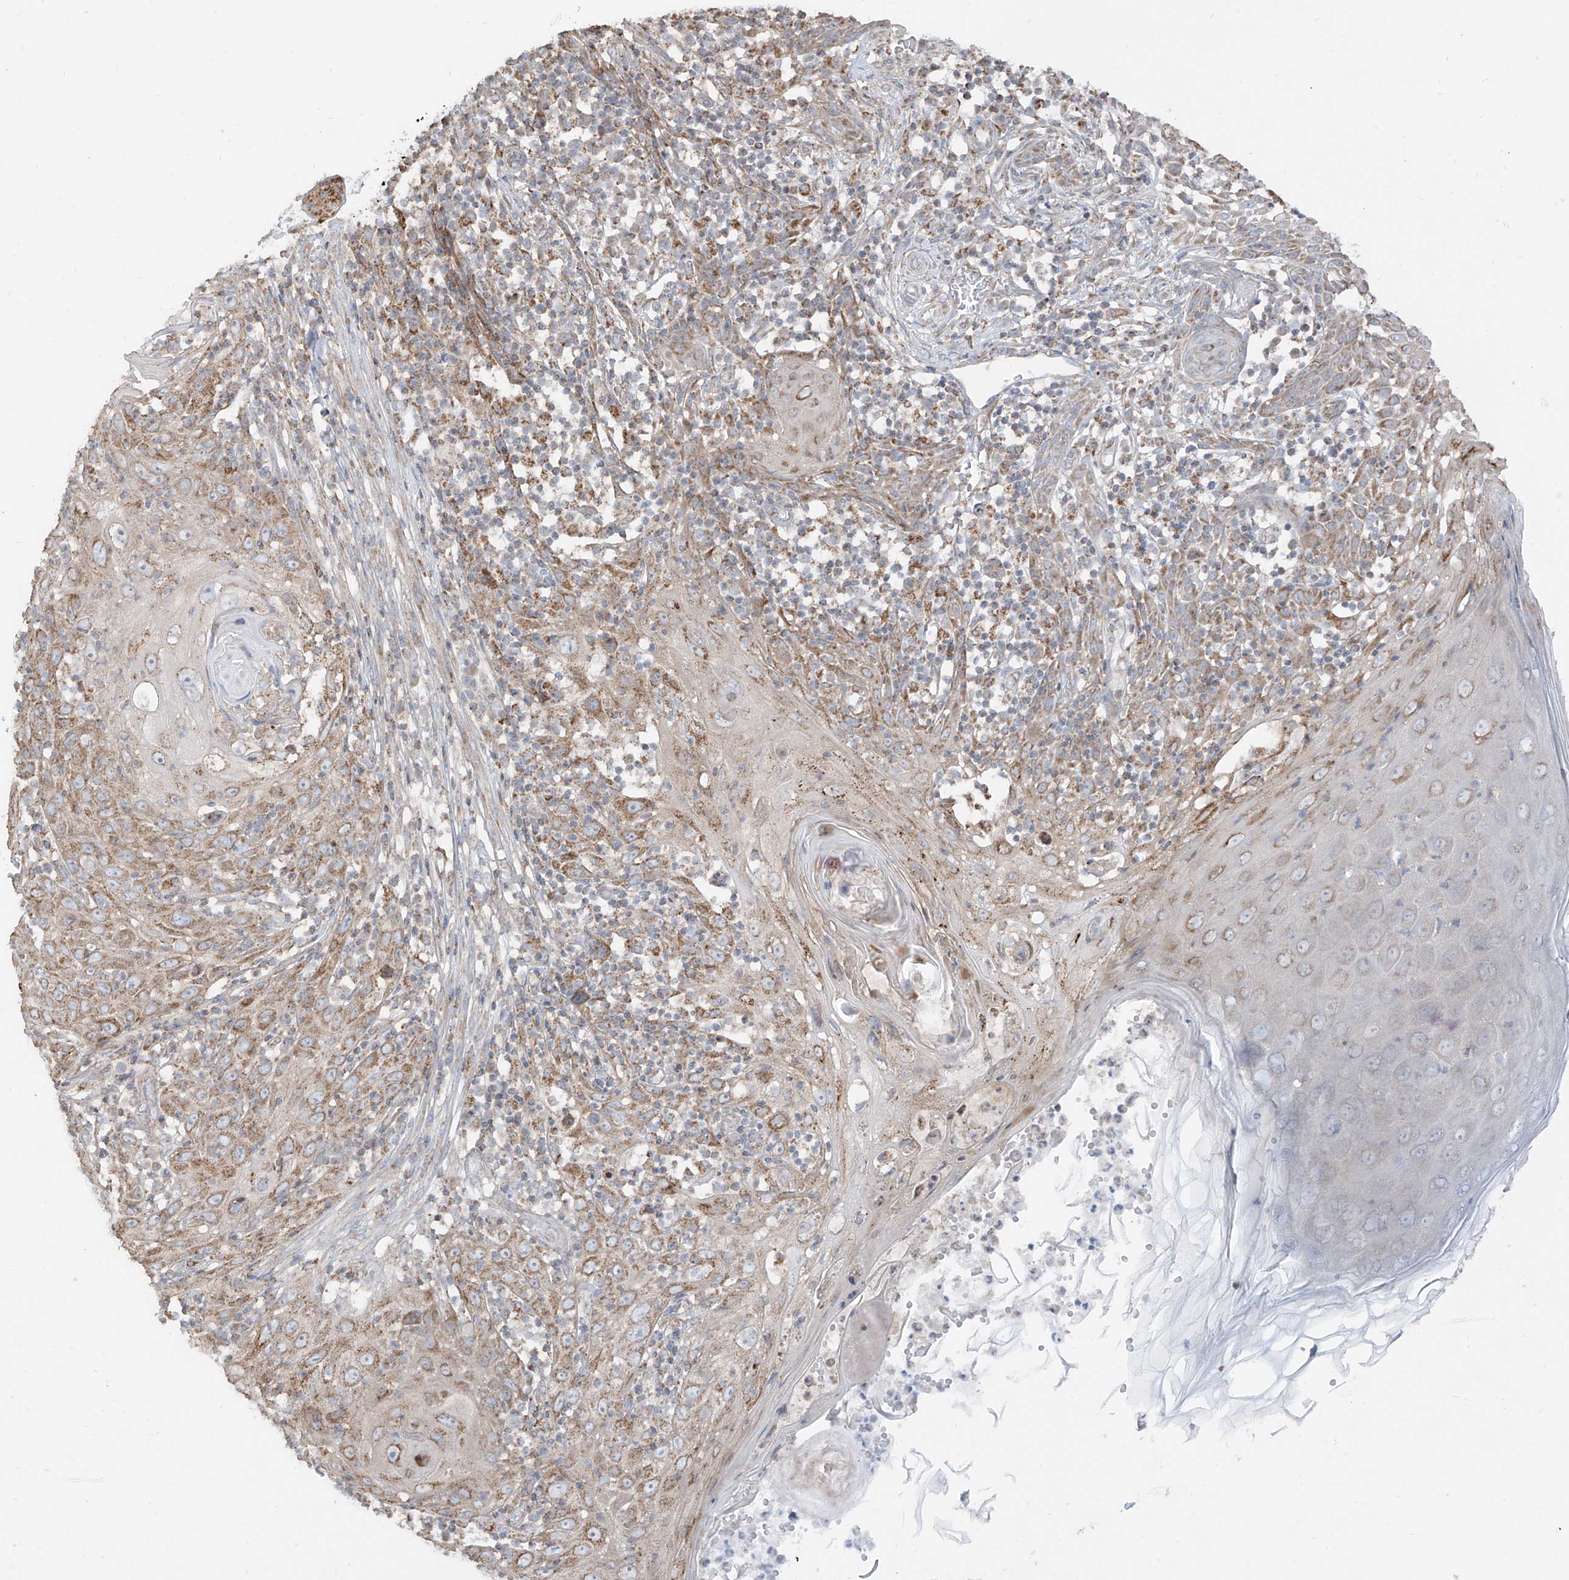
{"staining": {"intensity": "moderate", "quantity": "25%-75%", "location": "cytoplasmic/membranous"}, "tissue": "skin cancer", "cell_type": "Tumor cells", "image_type": "cancer", "snomed": [{"axis": "morphology", "description": "Squamous cell carcinoma, NOS"}, {"axis": "topography", "description": "Skin"}], "caption": "Tumor cells reveal moderate cytoplasmic/membranous positivity in about 25%-75% of cells in skin cancer (squamous cell carcinoma). (DAB (3,3'-diaminobenzidine) IHC with brightfield microscopy, high magnification).", "gene": "ETHE1", "patient": {"sex": "female", "age": 88}}